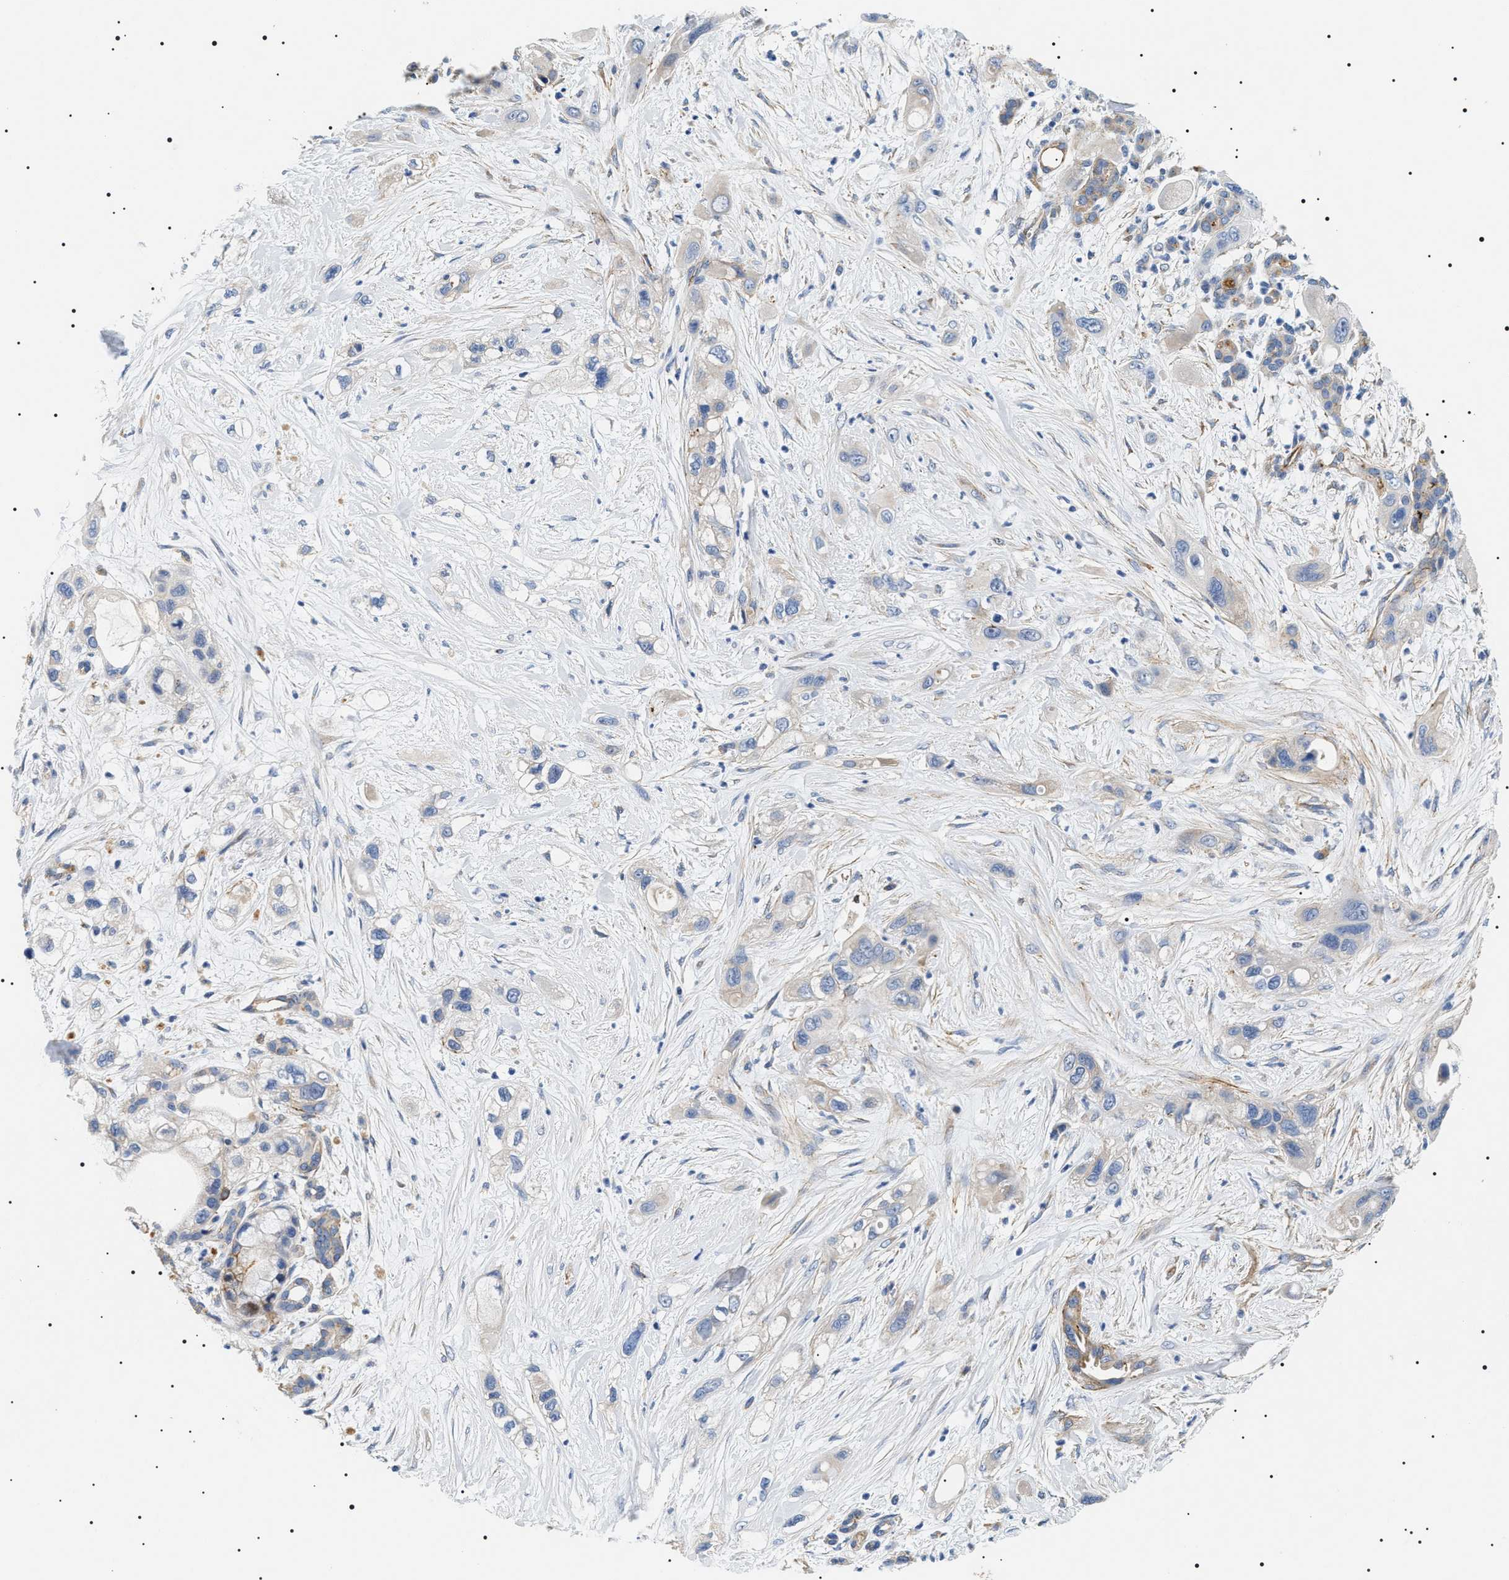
{"staining": {"intensity": "moderate", "quantity": ">75%", "location": "cytoplasmic/membranous"}, "tissue": "pancreatic cancer", "cell_type": "Tumor cells", "image_type": "cancer", "snomed": [{"axis": "morphology", "description": "Adenocarcinoma, NOS"}, {"axis": "topography", "description": "Pancreas"}], "caption": "Immunohistochemistry (IHC) of human pancreatic cancer (adenocarcinoma) displays medium levels of moderate cytoplasmic/membranous expression in approximately >75% of tumor cells.", "gene": "TMEM222", "patient": {"sex": "male", "age": 59}}